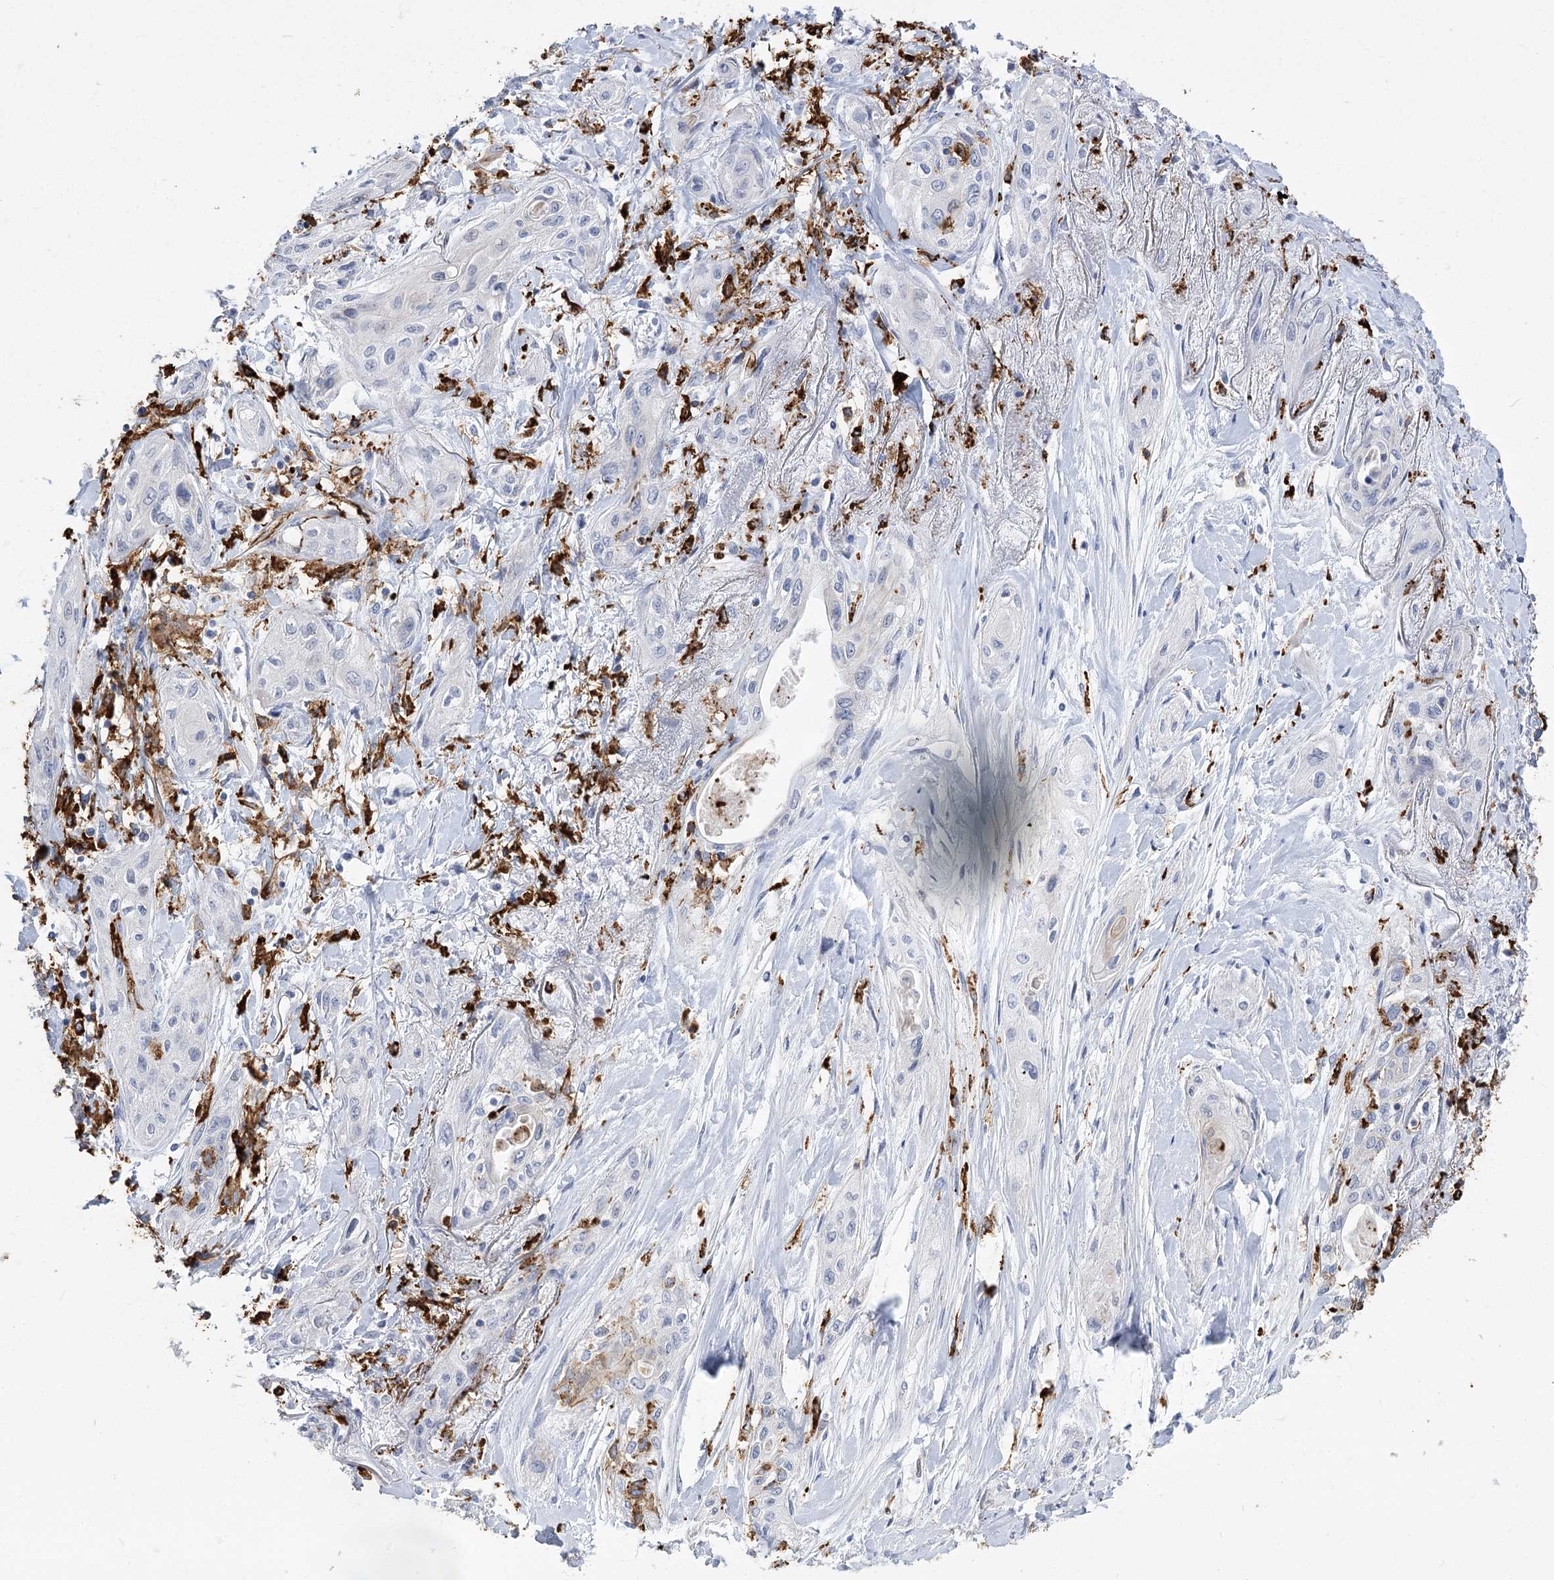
{"staining": {"intensity": "negative", "quantity": "none", "location": "none"}, "tissue": "lung cancer", "cell_type": "Tumor cells", "image_type": "cancer", "snomed": [{"axis": "morphology", "description": "Squamous cell carcinoma, NOS"}, {"axis": "topography", "description": "Lung"}], "caption": "This histopathology image is of lung squamous cell carcinoma stained with immunohistochemistry (IHC) to label a protein in brown with the nuclei are counter-stained blue. There is no staining in tumor cells. The staining is performed using DAB (3,3'-diaminobenzidine) brown chromogen with nuclei counter-stained in using hematoxylin.", "gene": "PIWIL4", "patient": {"sex": "female", "age": 47}}